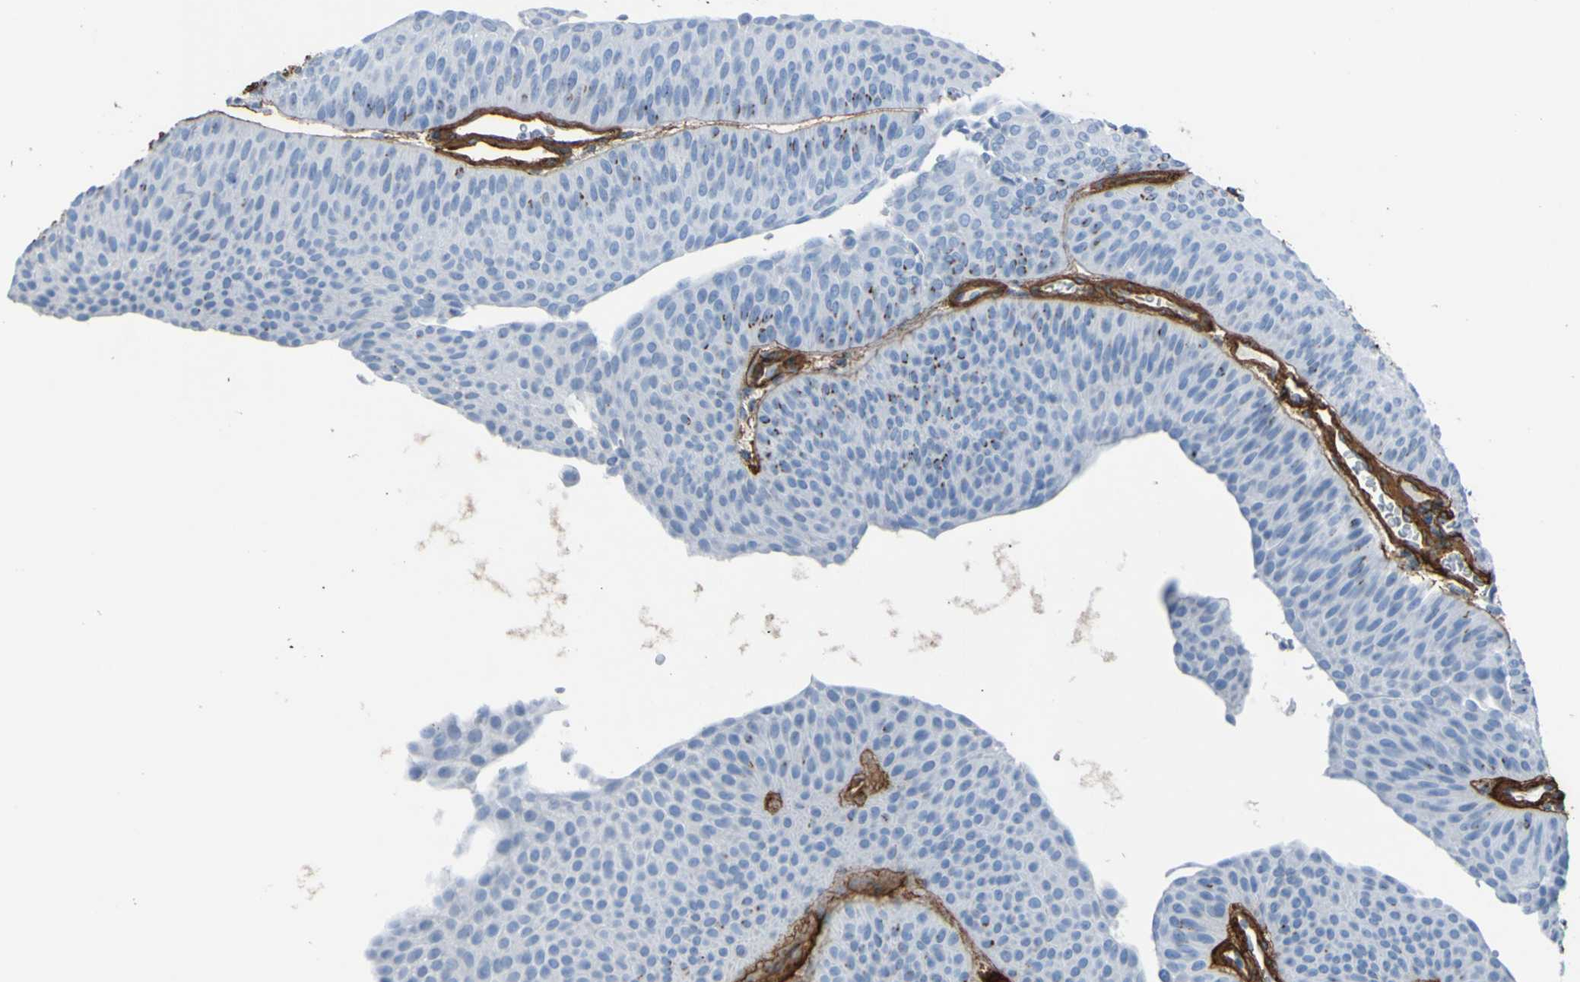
{"staining": {"intensity": "negative", "quantity": "none", "location": "none"}, "tissue": "urothelial cancer", "cell_type": "Tumor cells", "image_type": "cancer", "snomed": [{"axis": "morphology", "description": "Urothelial carcinoma, Low grade"}, {"axis": "topography", "description": "Urinary bladder"}], "caption": "Urothelial cancer was stained to show a protein in brown. There is no significant positivity in tumor cells. (DAB (3,3'-diaminobenzidine) immunohistochemistry (IHC) visualized using brightfield microscopy, high magnification).", "gene": "COL4A2", "patient": {"sex": "female", "age": 60}}